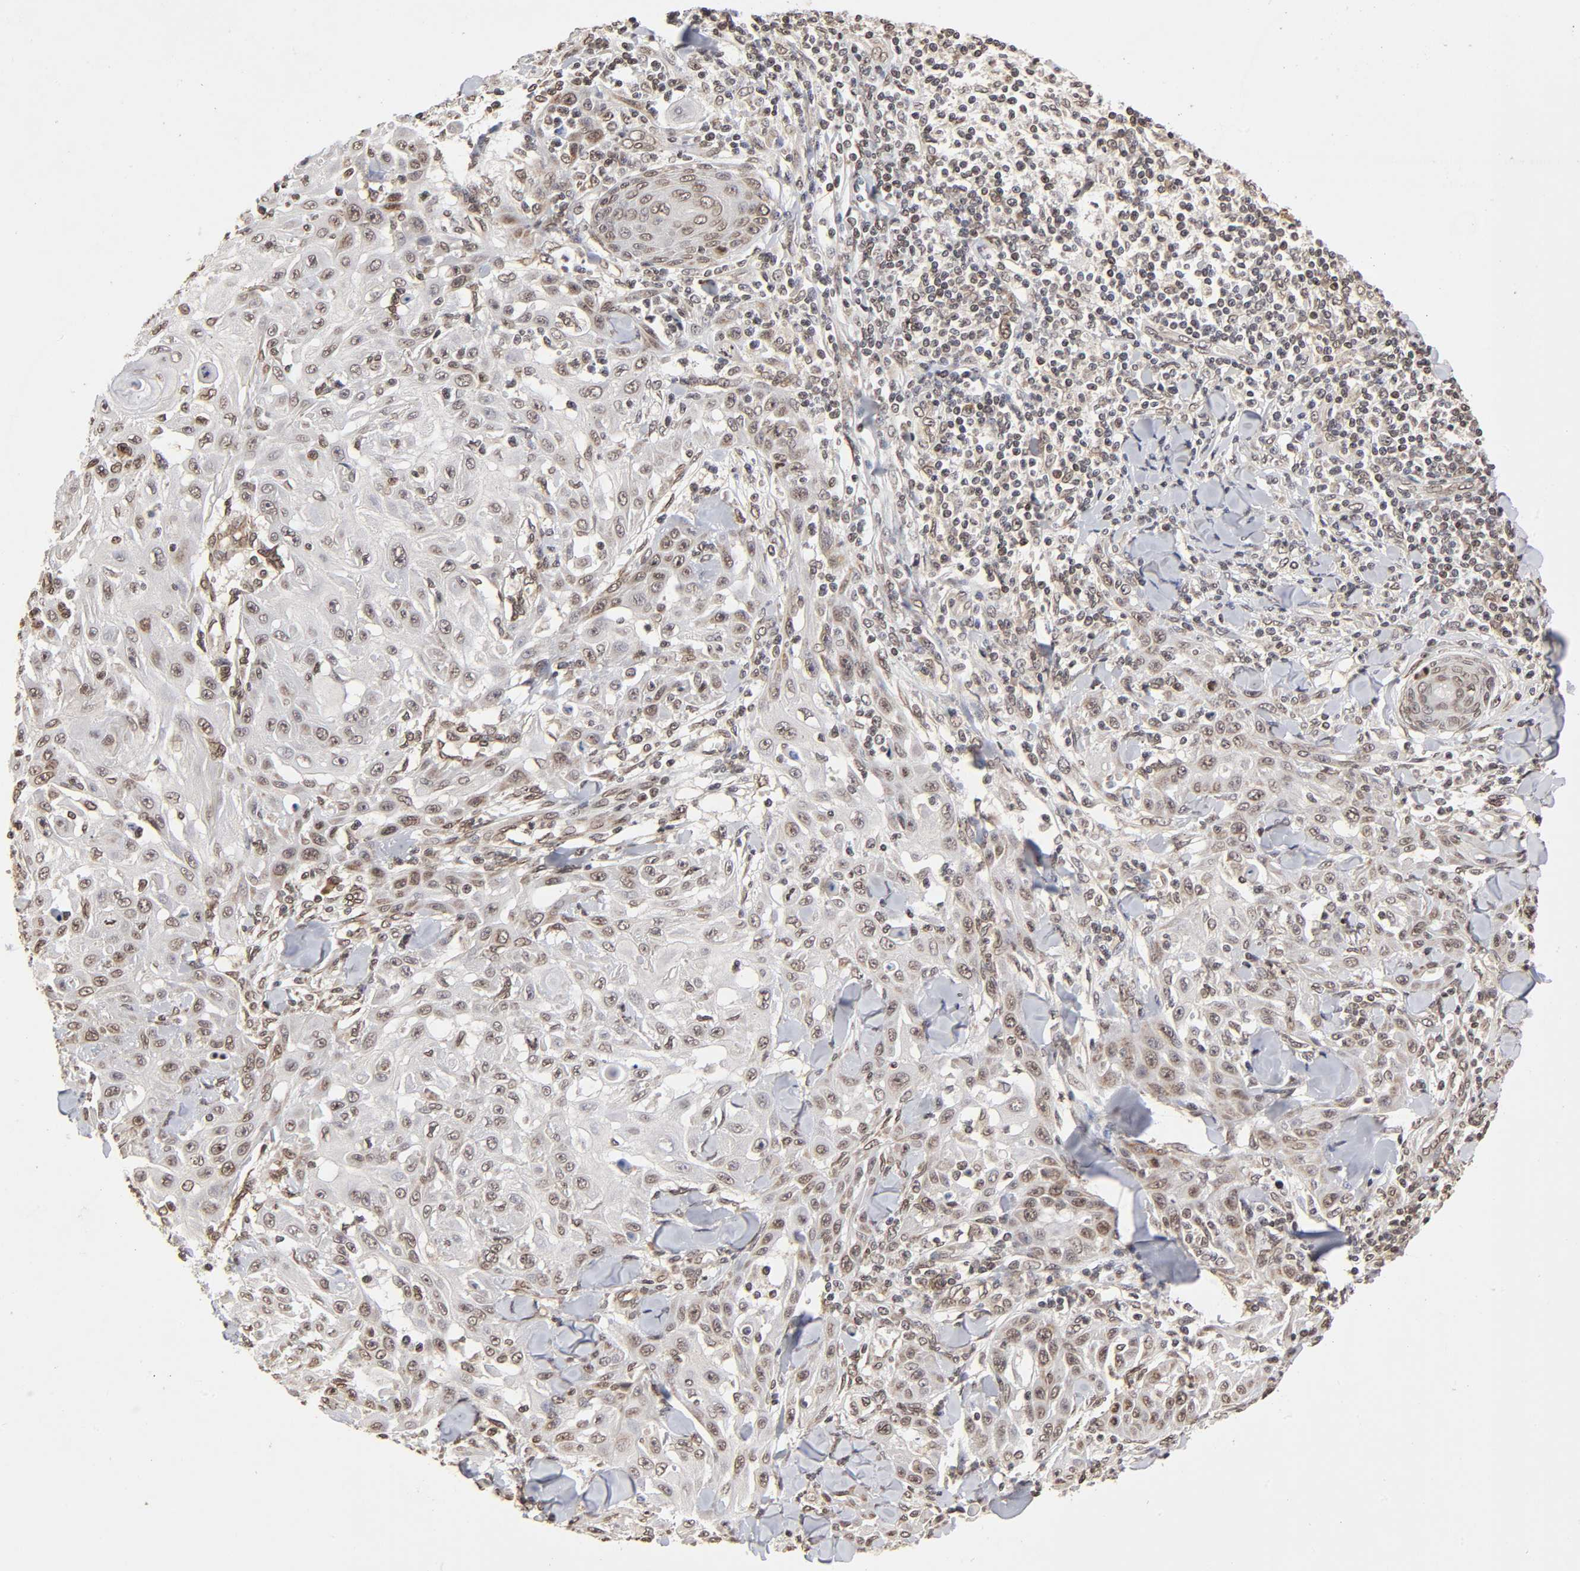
{"staining": {"intensity": "weak", "quantity": "25%-75%", "location": "cytoplasmic/membranous"}, "tissue": "skin cancer", "cell_type": "Tumor cells", "image_type": "cancer", "snomed": [{"axis": "morphology", "description": "Squamous cell carcinoma, NOS"}, {"axis": "topography", "description": "Skin"}], "caption": "Skin cancer stained with a brown dye reveals weak cytoplasmic/membranous positive staining in approximately 25%-75% of tumor cells.", "gene": "MLLT6", "patient": {"sex": "male", "age": 24}}